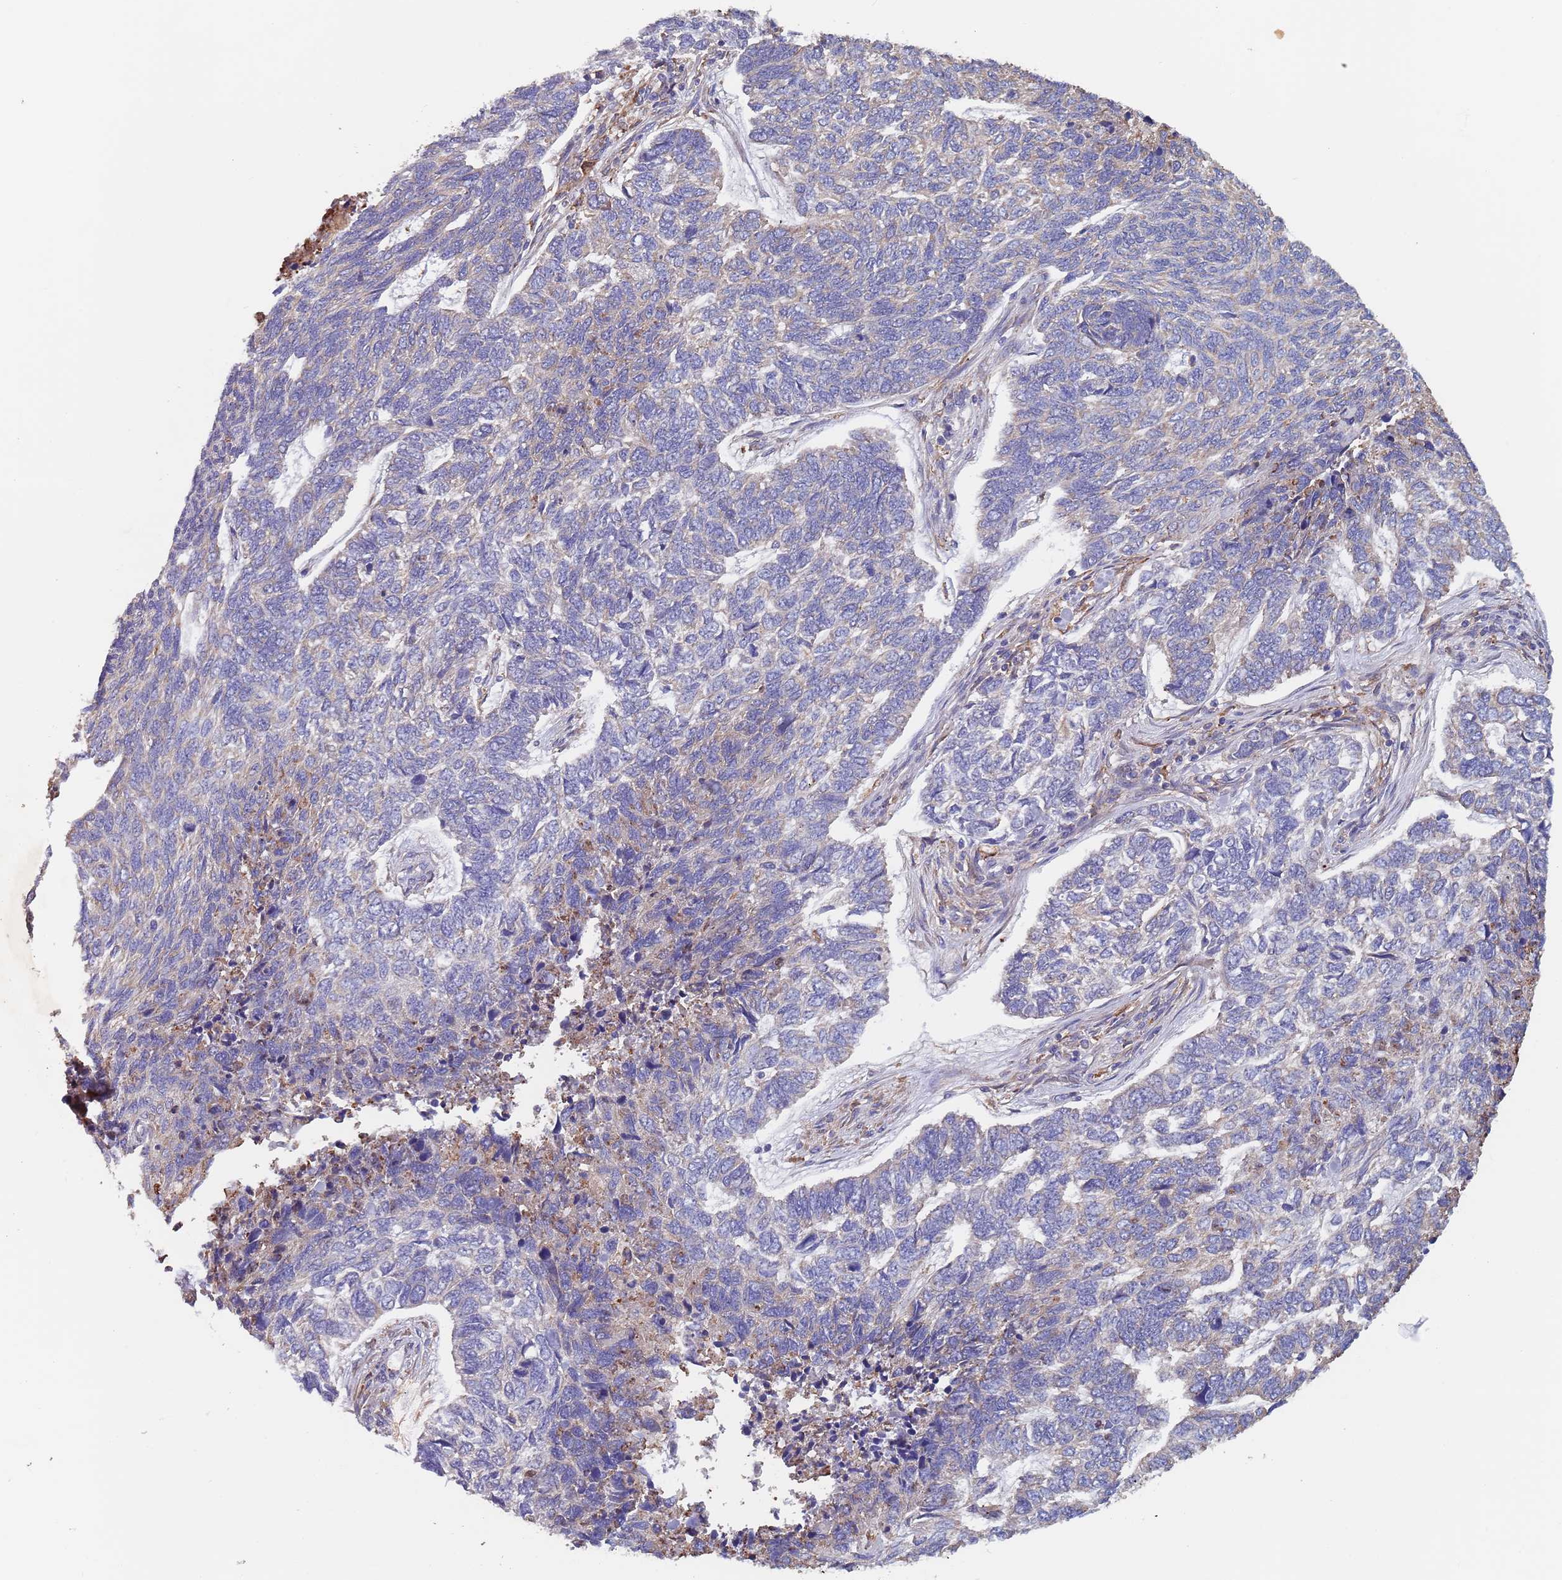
{"staining": {"intensity": "negative", "quantity": "none", "location": "none"}, "tissue": "skin cancer", "cell_type": "Tumor cells", "image_type": "cancer", "snomed": [{"axis": "morphology", "description": "Basal cell carcinoma"}, {"axis": "topography", "description": "Skin"}], "caption": "Tumor cells are negative for brown protein staining in skin cancer. Nuclei are stained in blue.", "gene": "DCUN1D3", "patient": {"sex": "female", "age": 65}}